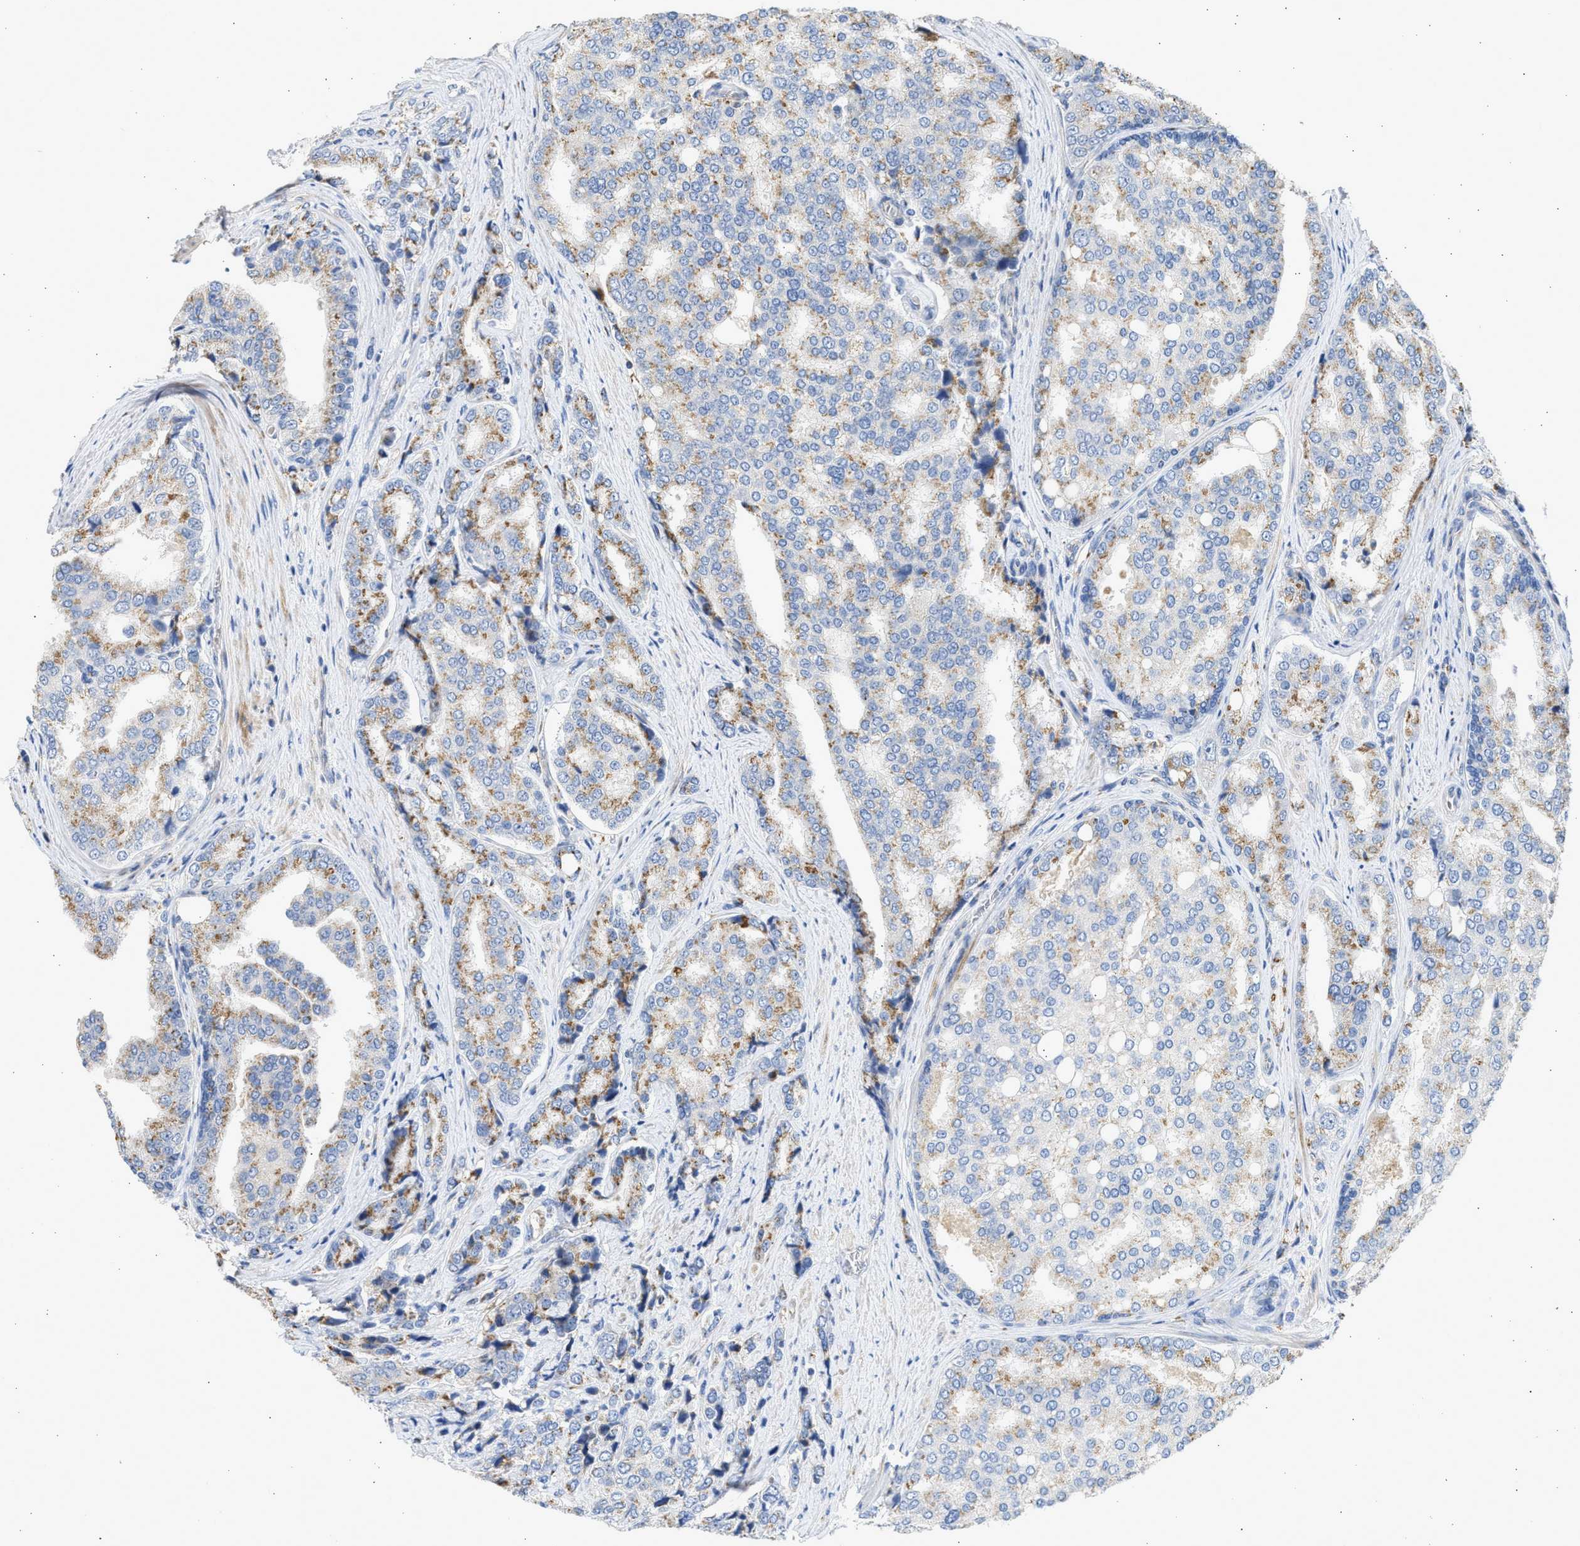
{"staining": {"intensity": "moderate", "quantity": "25%-75%", "location": "cytoplasmic/membranous"}, "tissue": "prostate cancer", "cell_type": "Tumor cells", "image_type": "cancer", "snomed": [{"axis": "morphology", "description": "Adenocarcinoma, High grade"}, {"axis": "topography", "description": "Prostate"}], "caption": "A brown stain highlights moderate cytoplasmic/membranous positivity of a protein in human prostate adenocarcinoma (high-grade) tumor cells. The protein is stained brown, and the nuclei are stained in blue (DAB IHC with brightfield microscopy, high magnification).", "gene": "IPO8", "patient": {"sex": "male", "age": 50}}